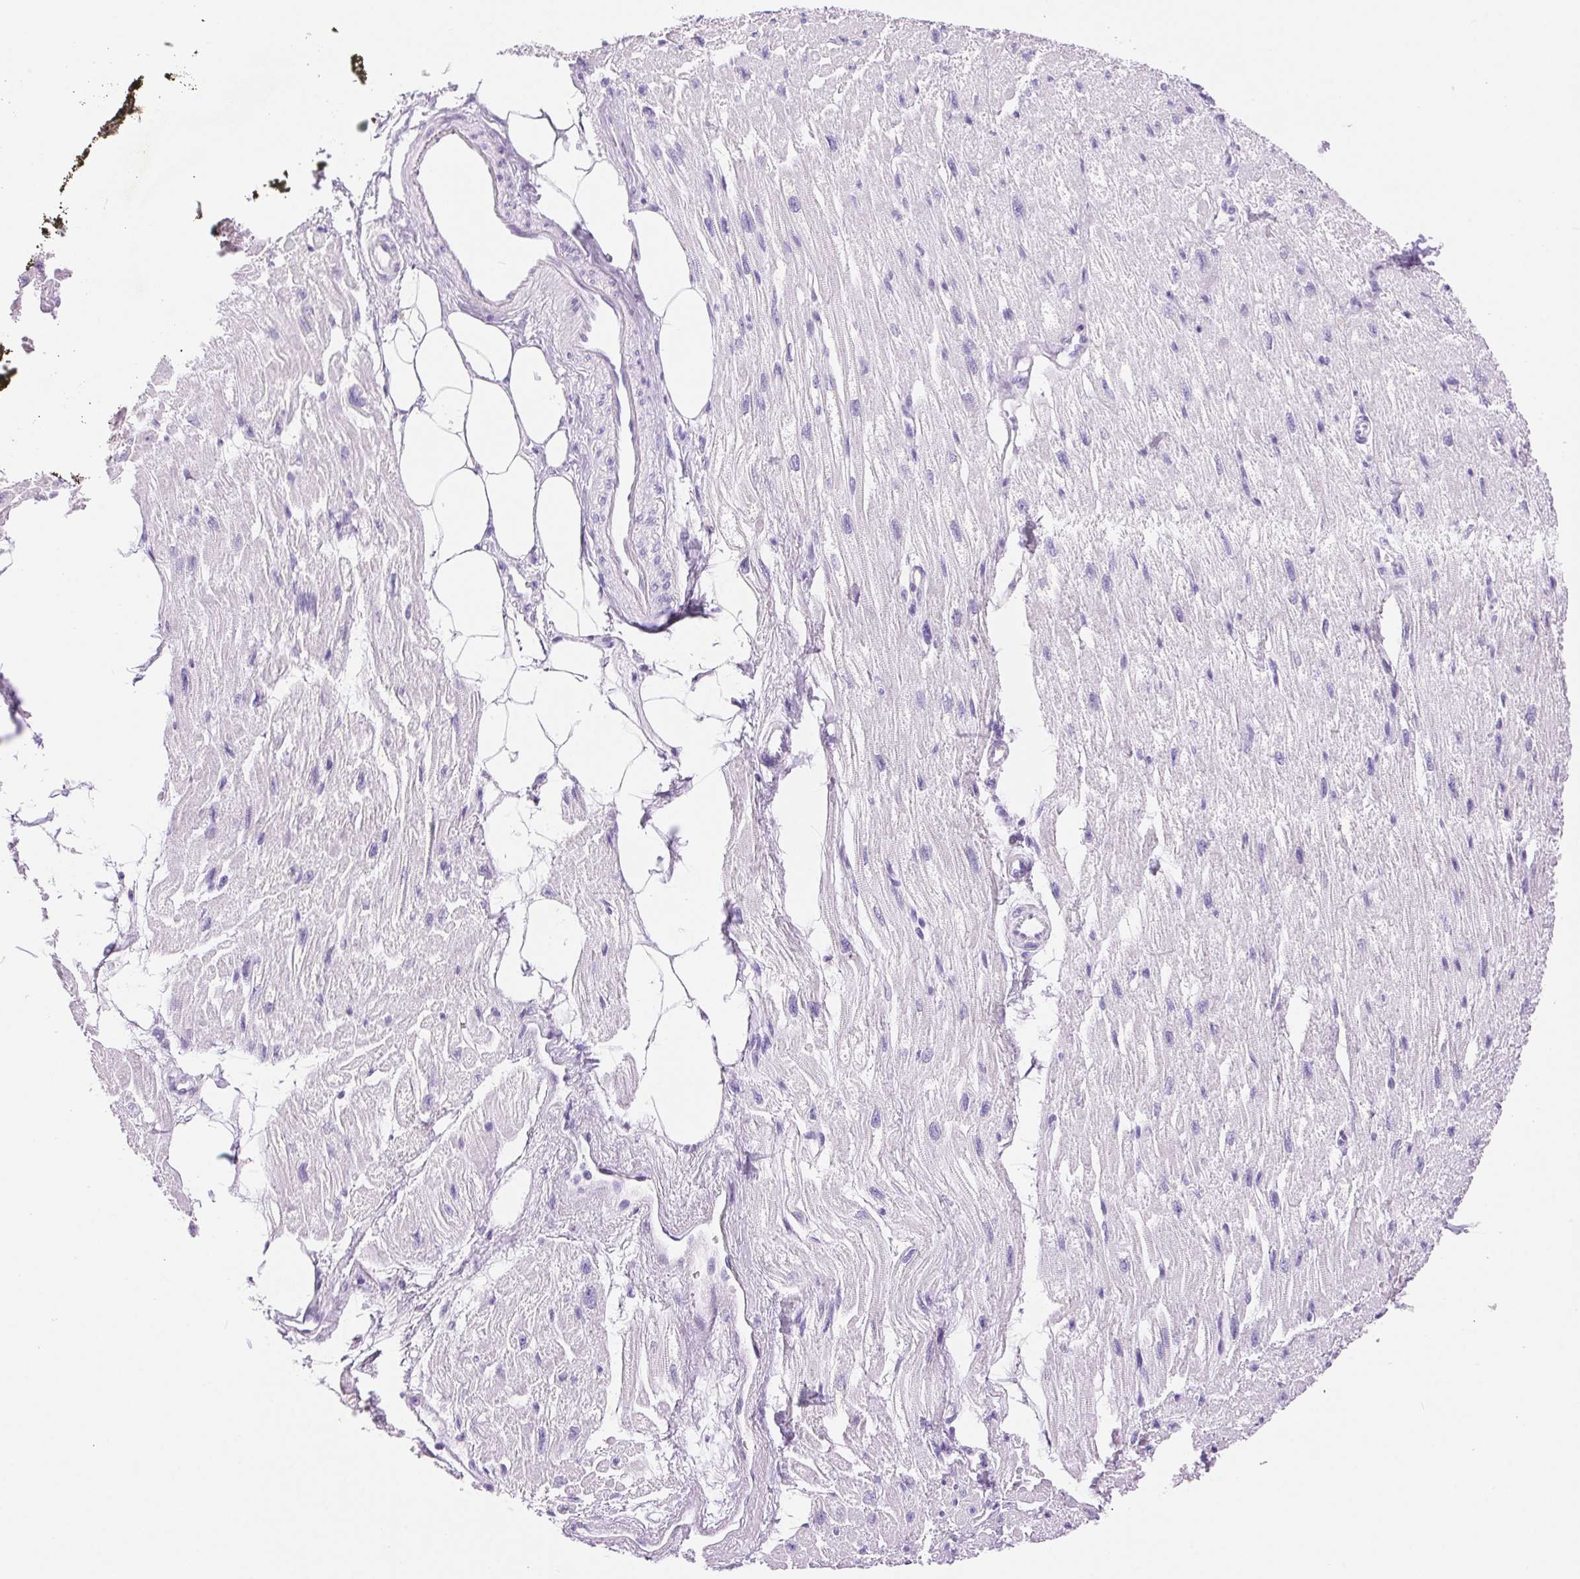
{"staining": {"intensity": "negative", "quantity": "none", "location": "none"}, "tissue": "heart muscle", "cell_type": "Cardiomyocytes", "image_type": "normal", "snomed": [{"axis": "morphology", "description": "Normal tissue, NOS"}, {"axis": "topography", "description": "Heart"}], "caption": "Immunohistochemical staining of benign human heart muscle displays no significant expression in cardiomyocytes.", "gene": "SERPINB3", "patient": {"sex": "female", "age": 62}}